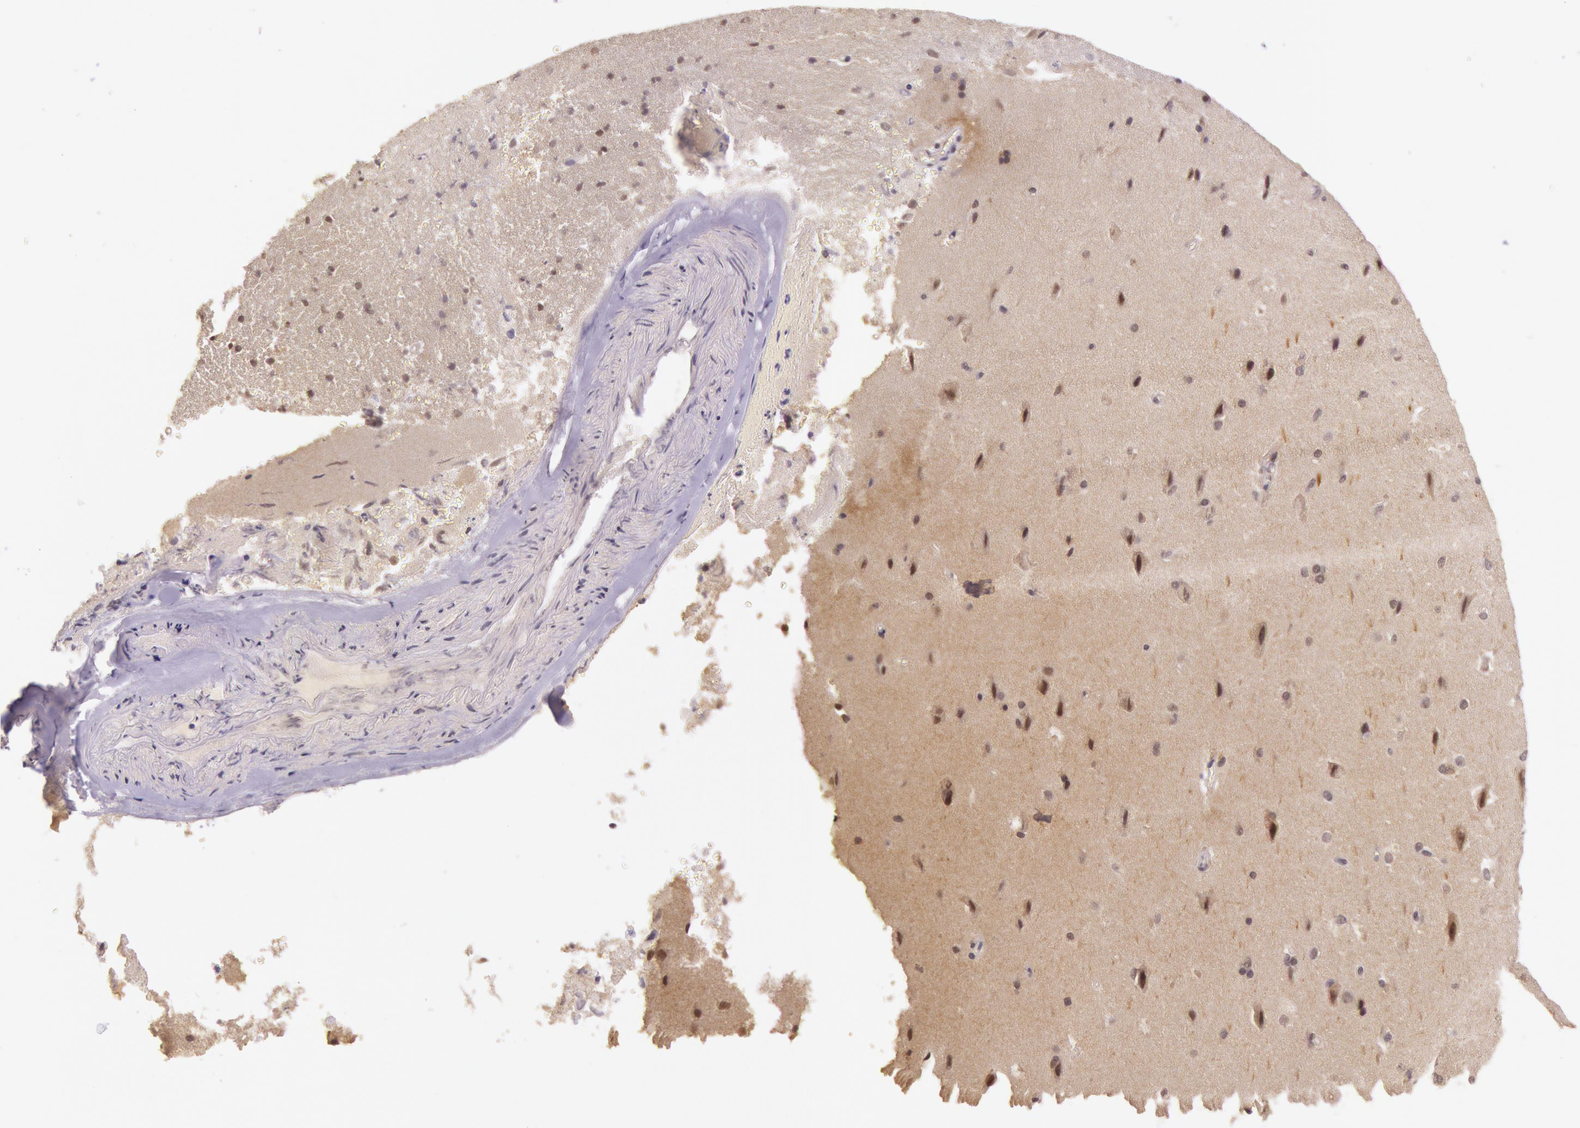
{"staining": {"intensity": "weak", "quantity": "<25%", "location": "nuclear"}, "tissue": "cerebral cortex", "cell_type": "Endothelial cells", "image_type": "normal", "snomed": [{"axis": "morphology", "description": "Normal tissue, NOS"}, {"axis": "topography", "description": "Cerebral cortex"}], "caption": "The image shows no significant staining in endothelial cells of cerebral cortex.", "gene": "RTL10", "patient": {"sex": "female", "age": 45}}